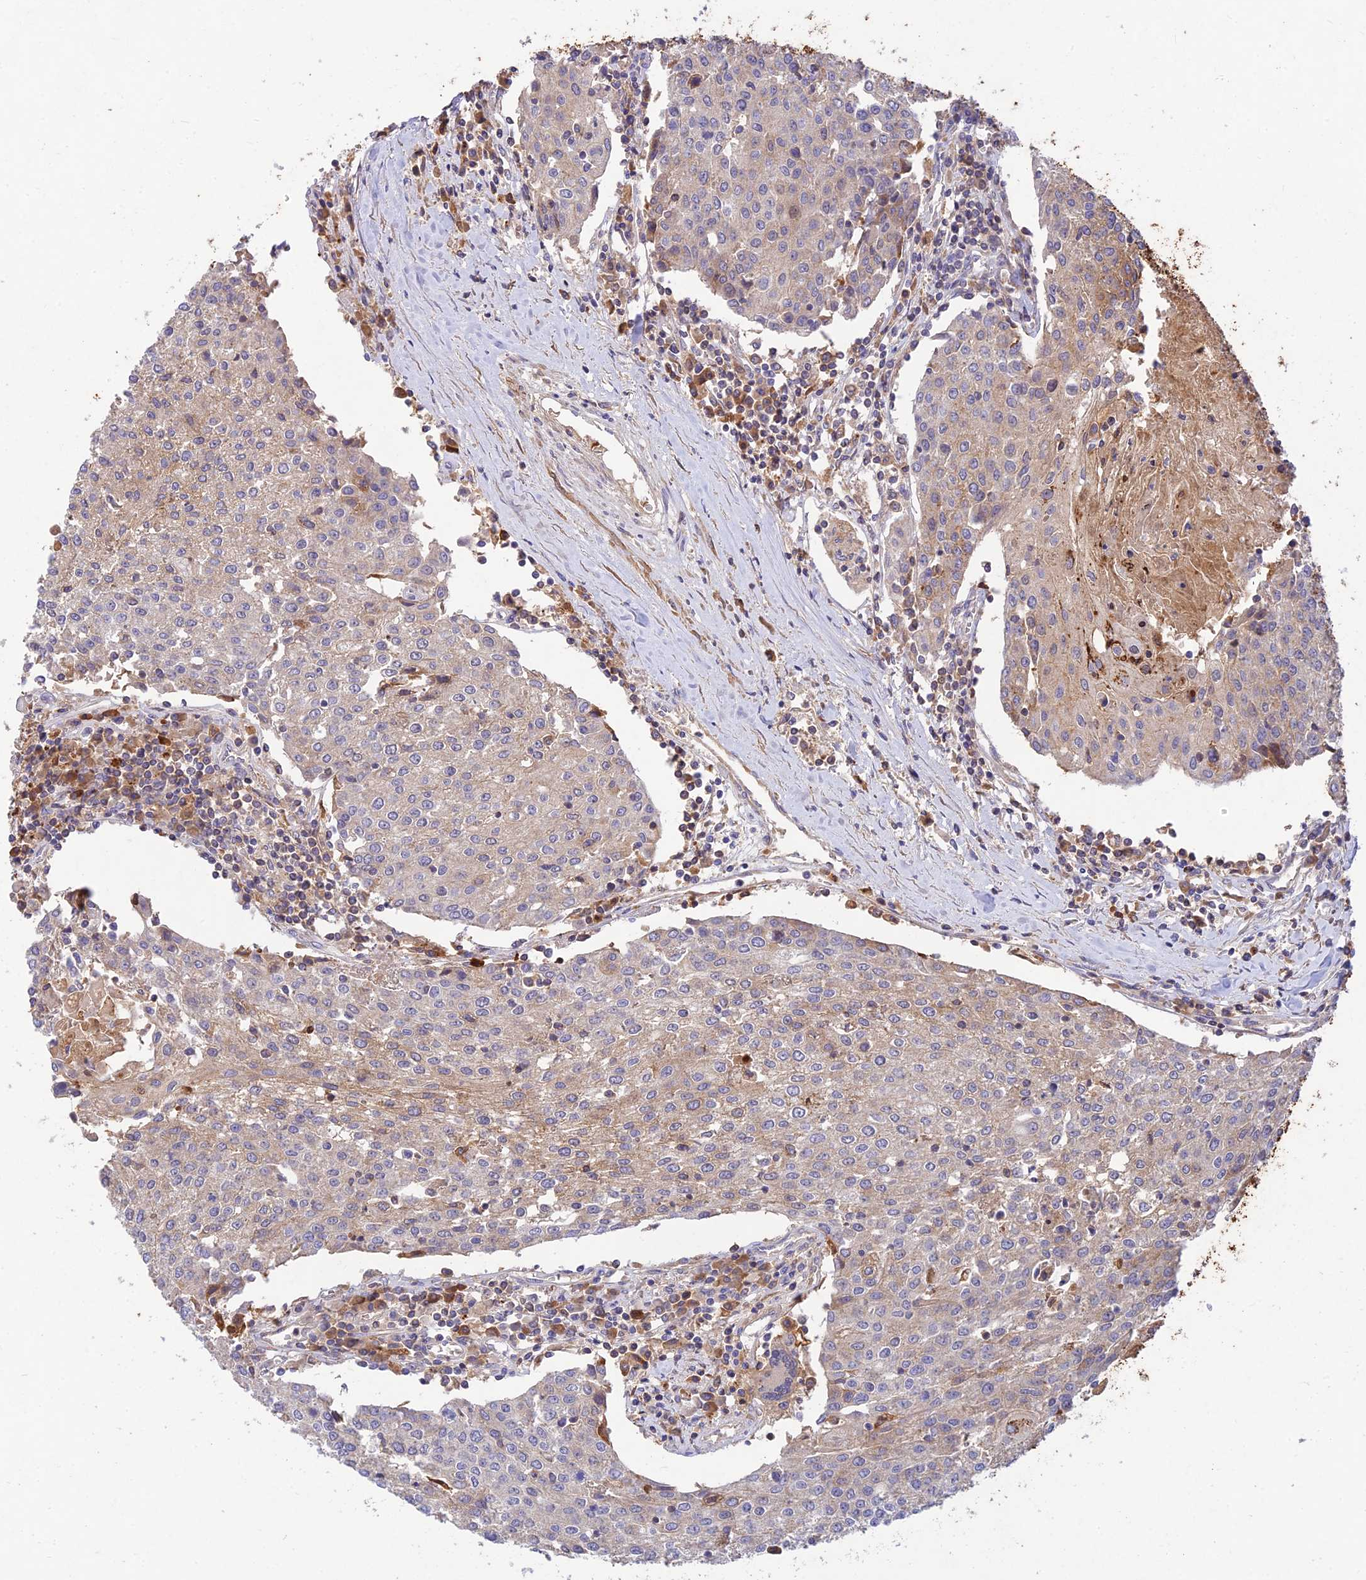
{"staining": {"intensity": "weak", "quantity": "<25%", "location": "cytoplasmic/membranous"}, "tissue": "urothelial cancer", "cell_type": "Tumor cells", "image_type": "cancer", "snomed": [{"axis": "morphology", "description": "Urothelial carcinoma, High grade"}, {"axis": "topography", "description": "Urinary bladder"}], "caption": "Immunohistochemical staining of human urothelial carcinoma (high-grade) shows no significant expression in tumor cells.", "gene": "ACSM5", "patient": {"sex": "female", "age": 85}}